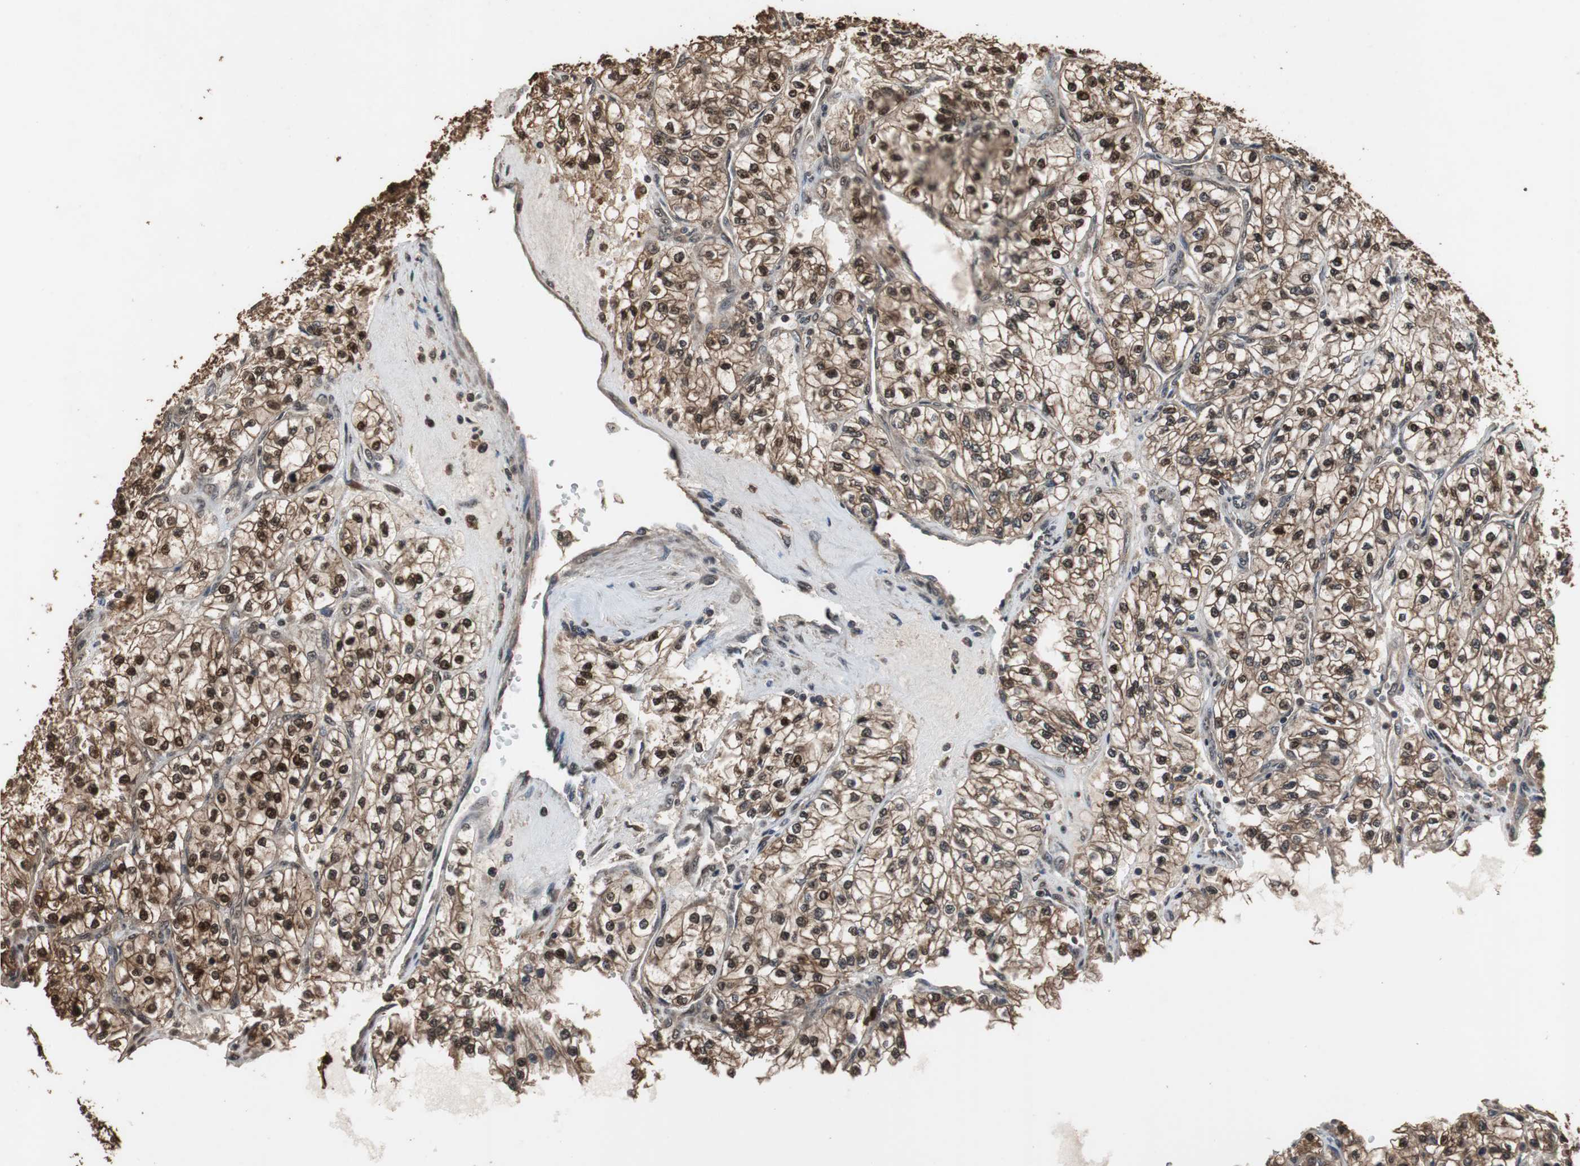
{"staining": {"intensity": "strong", "quantity": ">75%", "location": "cytoplasmic/membranous,nuclear"}, "tissue": "renal cancer", "cell_type": "Tumor cells", "image_type": "cancer", "snomed": [{"axis": "morphology", "description": "Adenocarcinoma, NOS"}, {"axis": "topography", "description": "Kidney"}], "caption": "IHC image of neoplastic tissue: human adenocarcinoma (renal) stained using IHC displays high levels of strong protein expression localized specifically in the cytoplasmic/membranous and nuclear of tumor cells, appearing as a cytoplasmic/membranous and nuclear brown color.", "gene": "ZNF18", "patient": {"sex": "female", "age": 57}}